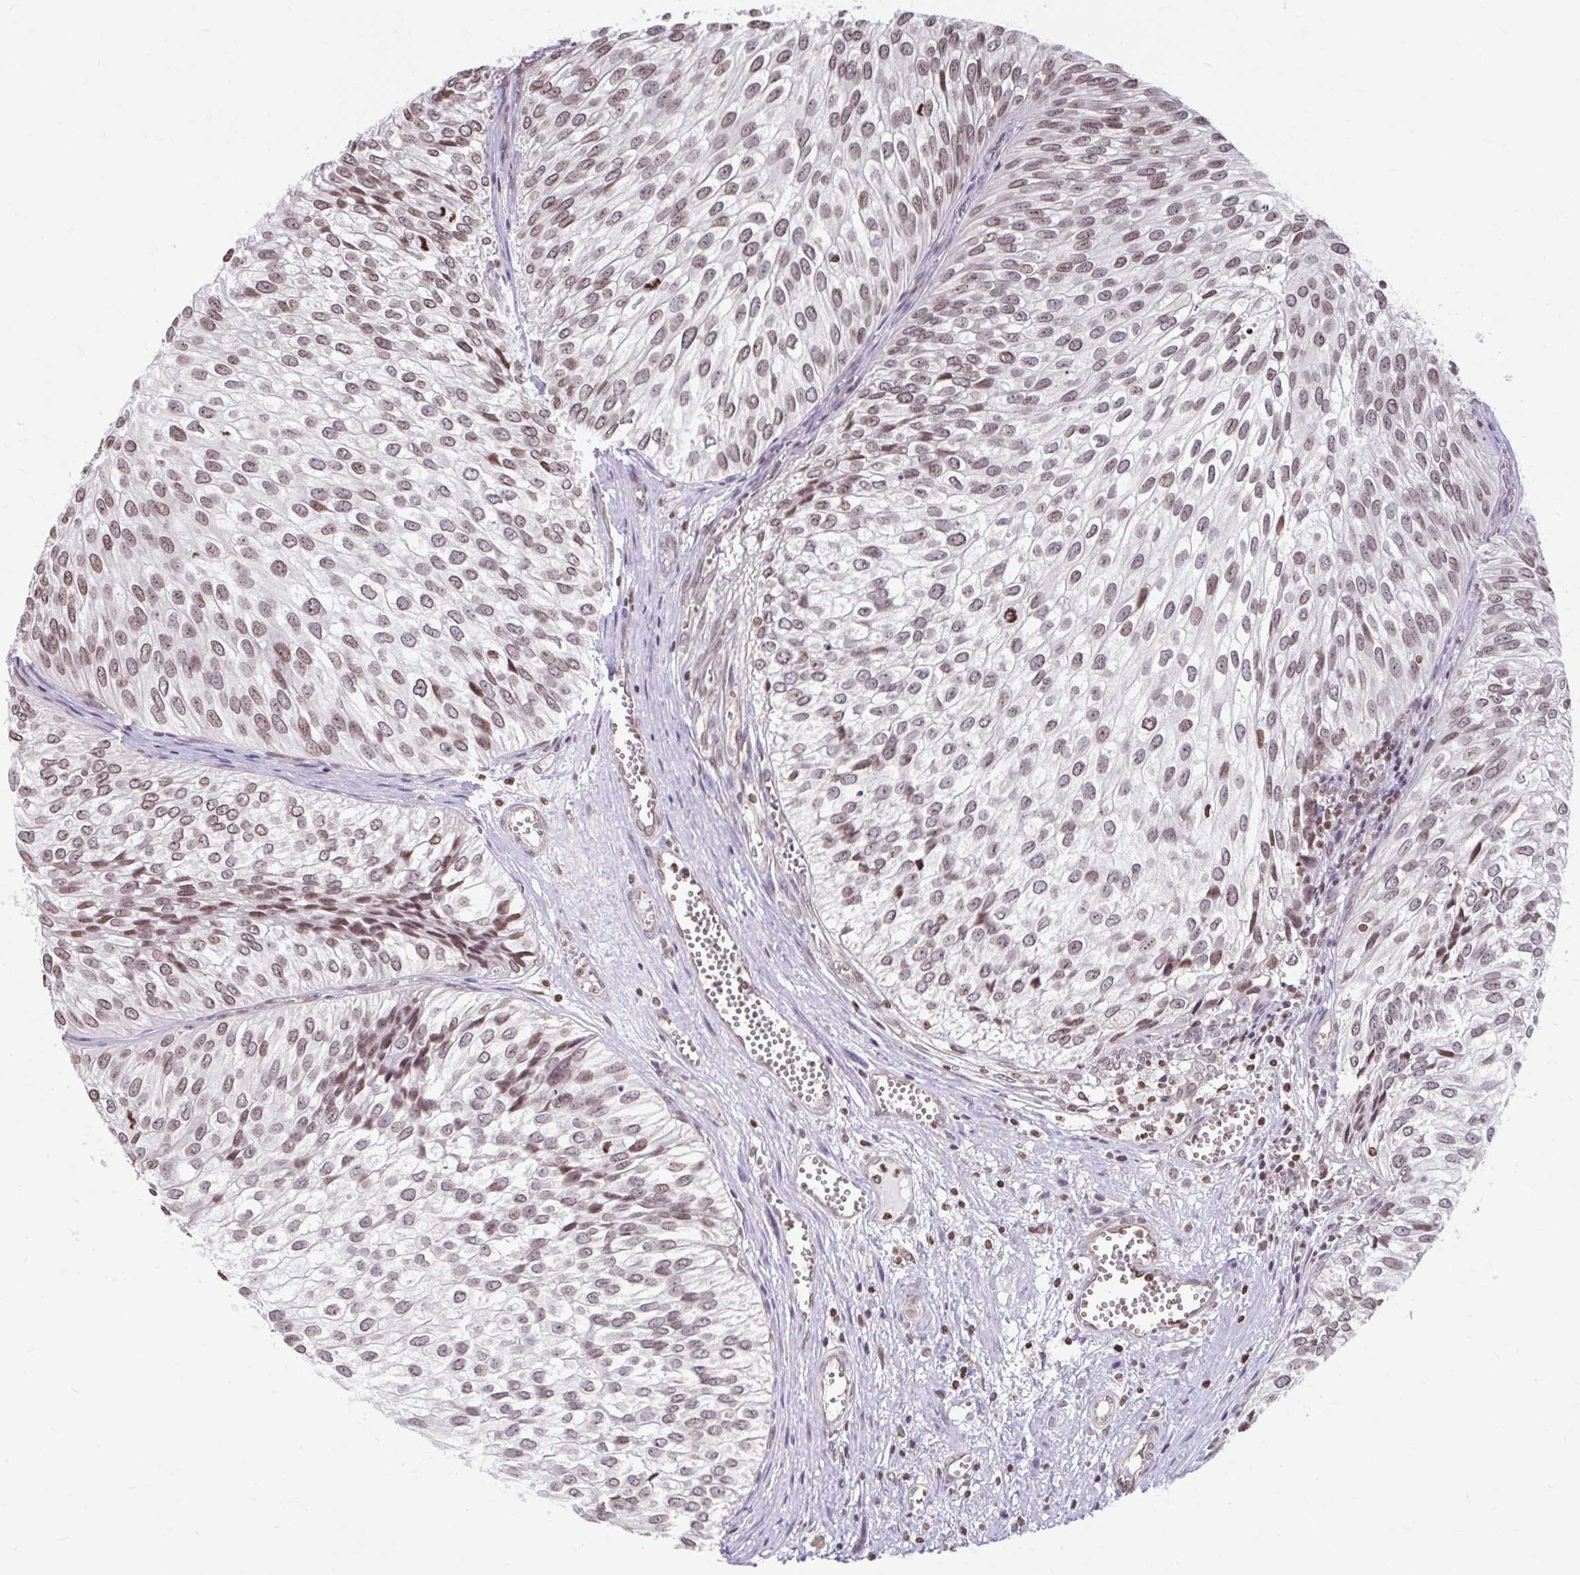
{"staining": {"intensity": "moderate", "quantity": ">75%", "location": "nuclear"}, "tissue": "urothelial cancer", "cell_type": "Tumor cells", "image_type": "cancer", "snomed": [{"axis": "morphology", "description": "Urothelial carcinoma, Low grade"}, {"axis": "topography", "description": "Urinary bladder"}], "caption": "Tumor cells demonstrate medium levels of moderate nuclear positivity in about >75% of cells in urothelial carcinoma (low-grade).", "gene": "ORC3", "patient": {"sex": "male", "age": 91}}